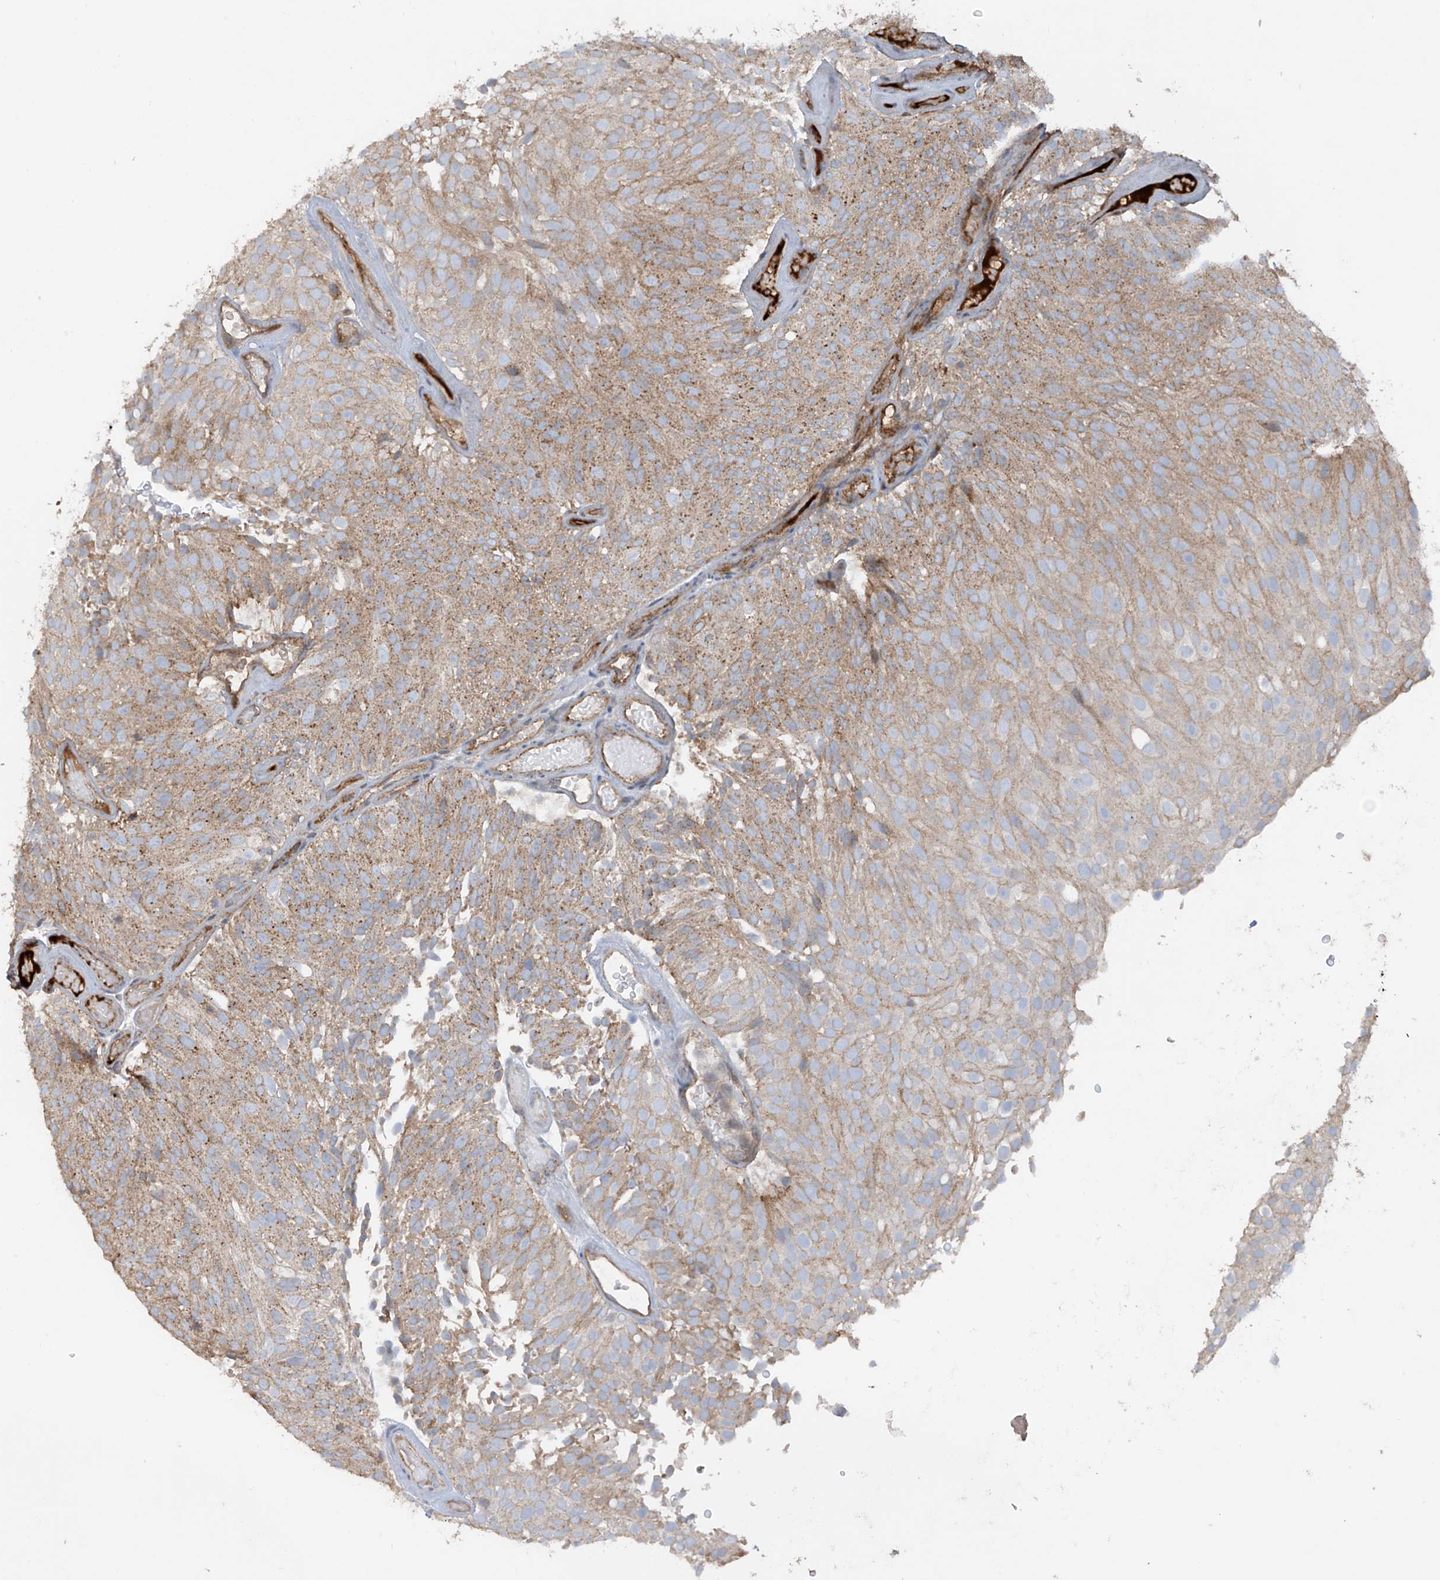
{"staining": {"intensity": "moderate", "quantity": "25%-75%", "location": "cytoplasmic/membranous"}, "tissue": "urothelial cancer", "cell_type": "Tumor cells", "image_type": "cancer", "snomed": [{"axis": "morphology", "description": "Urothelial carcinoma, Low grade"}, {"axis": "topography", "description": "Urinary bladder"}], "caption": "A brown stain highlights moderate cytoplasmic/membranous staining of a protein in urothelial cancer tumor cells.", "gene": "ABTB1", "patient": {"sex": "male", "age": 78}}